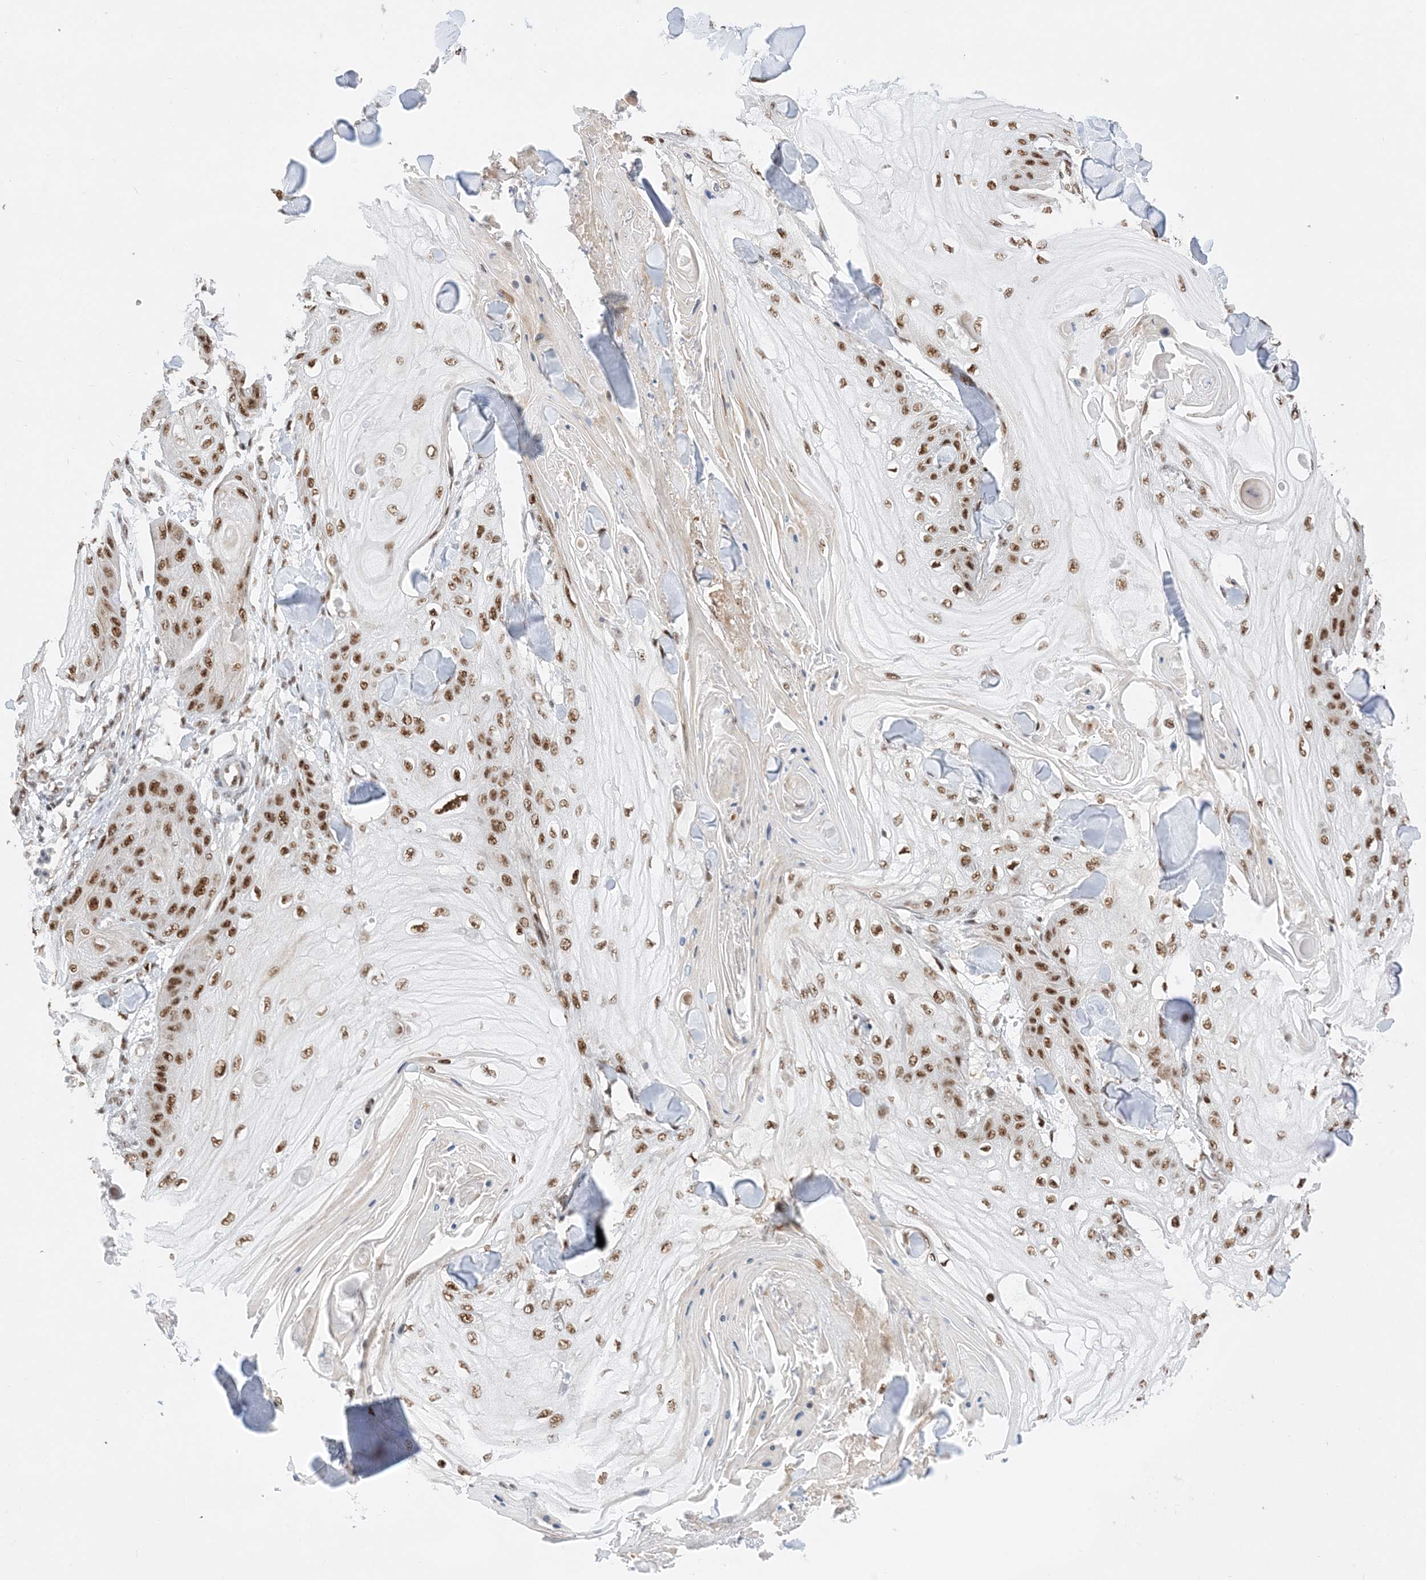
{"staining": {"intensity": "strong", "quantity": ">75%", "location": "nuclear"}, "tissue": "skin cancer", "cell_type": "Tumor cells", "image_type": "cancer", "snomed": [{"axis": "morphology", "description": "Squamous cell carcinoma, NOS"}, {"axis": "topography", "description": "Skin"}], "caption": "Tumor cells demonstrate strong nuclear expression in approximately >75% of cells in skin cancer. Ihc stains the protein in brown and the nuclei are stained blue.", "gene": "SF3A3", "patient": {"sex": "male", "age": 74}}